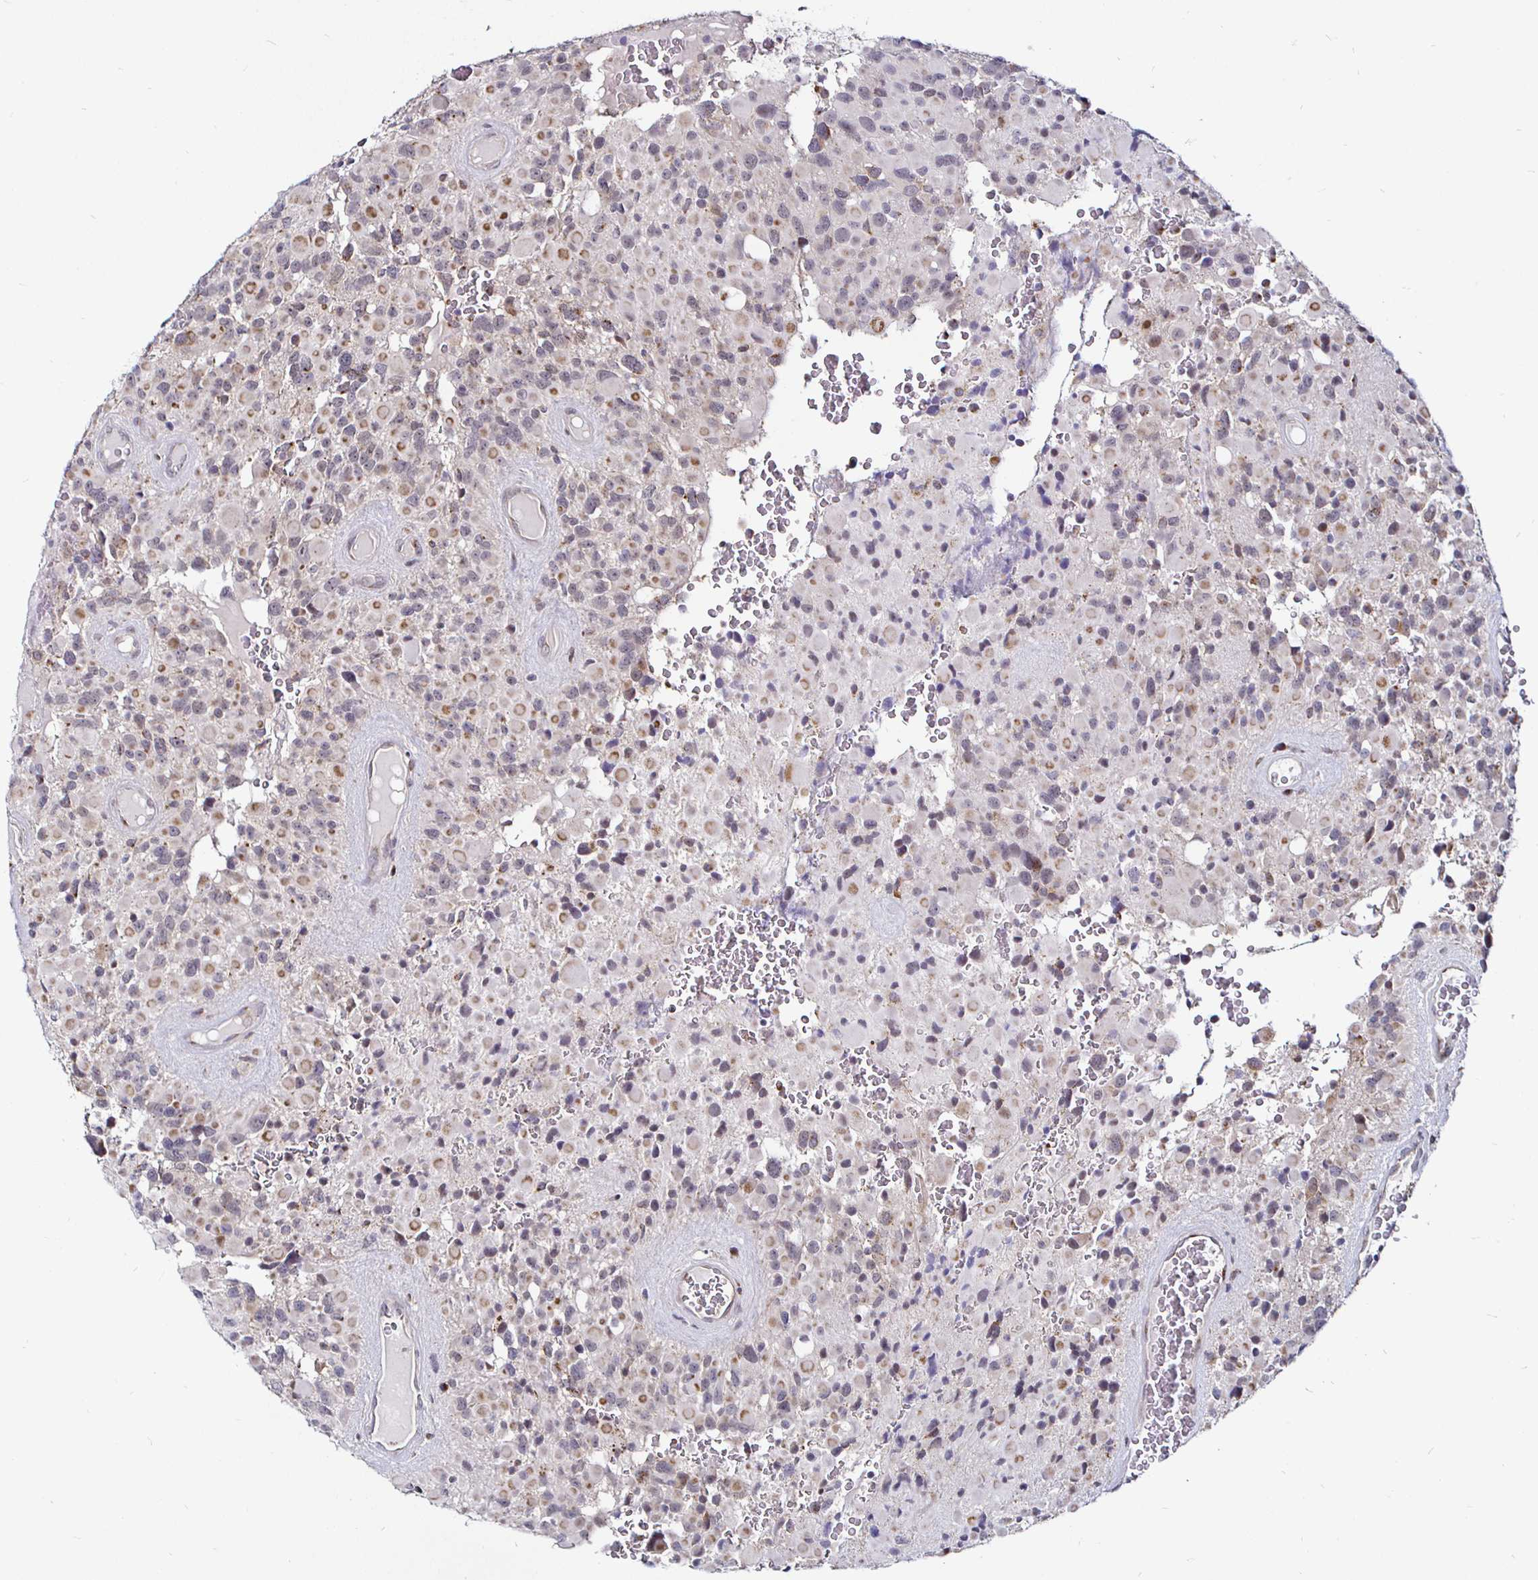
{"staining": {"intensity": "weak", "quantity": "<25%", "location": "cytoplasmic/membranous"}, "tissue": "glioma", "cell_type": "Tumor cells", "image_type": "cancer", "snomed": [{"axis": "morphology", "description": "Glioma, malignant, High grade"}, {"axis": "topography", "description": "Brain"}], "caption": "The micrograph displays no significant staining in tumor cells of malignant high-grade glioma.", "gene": "ATG3", "patient": {"sex": "female", "age": 40}}